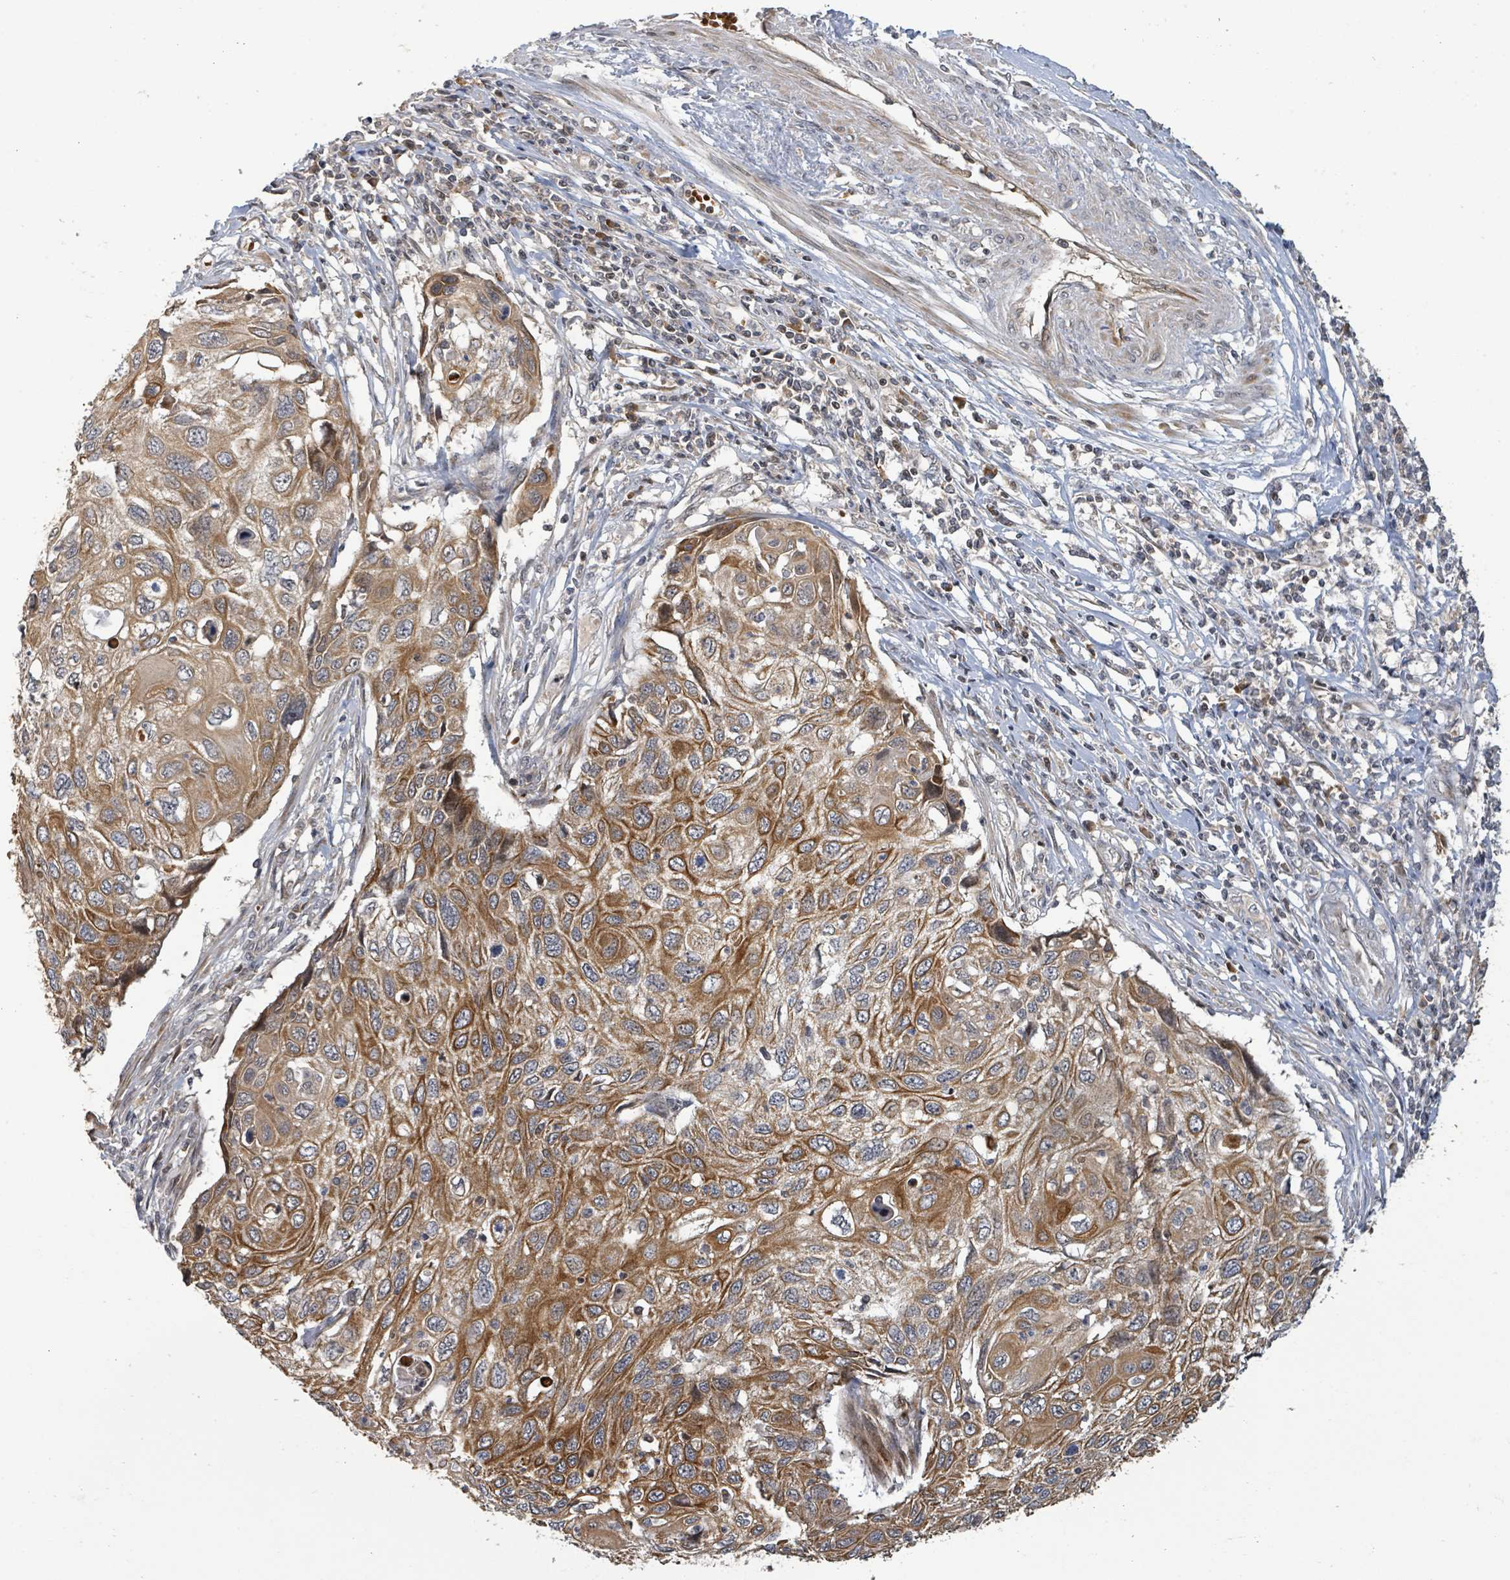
{"staining": {"intensity": "strong", "quantity": ">75%", "location": "cytoplasmic/membranous"}, "tissue": "cervical cancer", "cell_type": "Tumor cells", "image_type": "cancer", "snomed": [{"axis": "morphology", "description": "Squamous cell carcinoma, NOS"}, {"axis": "topography", "description": "Cervix"}], "caption": "Cervical cancer (squamous cell carcinoma) stained with immunohistochemistry (IHC) reveals strong cytoplasmic/membranous positivity in about >75% of tumor cells.", "gene": "ITGA11", "patient": {"sex": "female", "age": 70}}